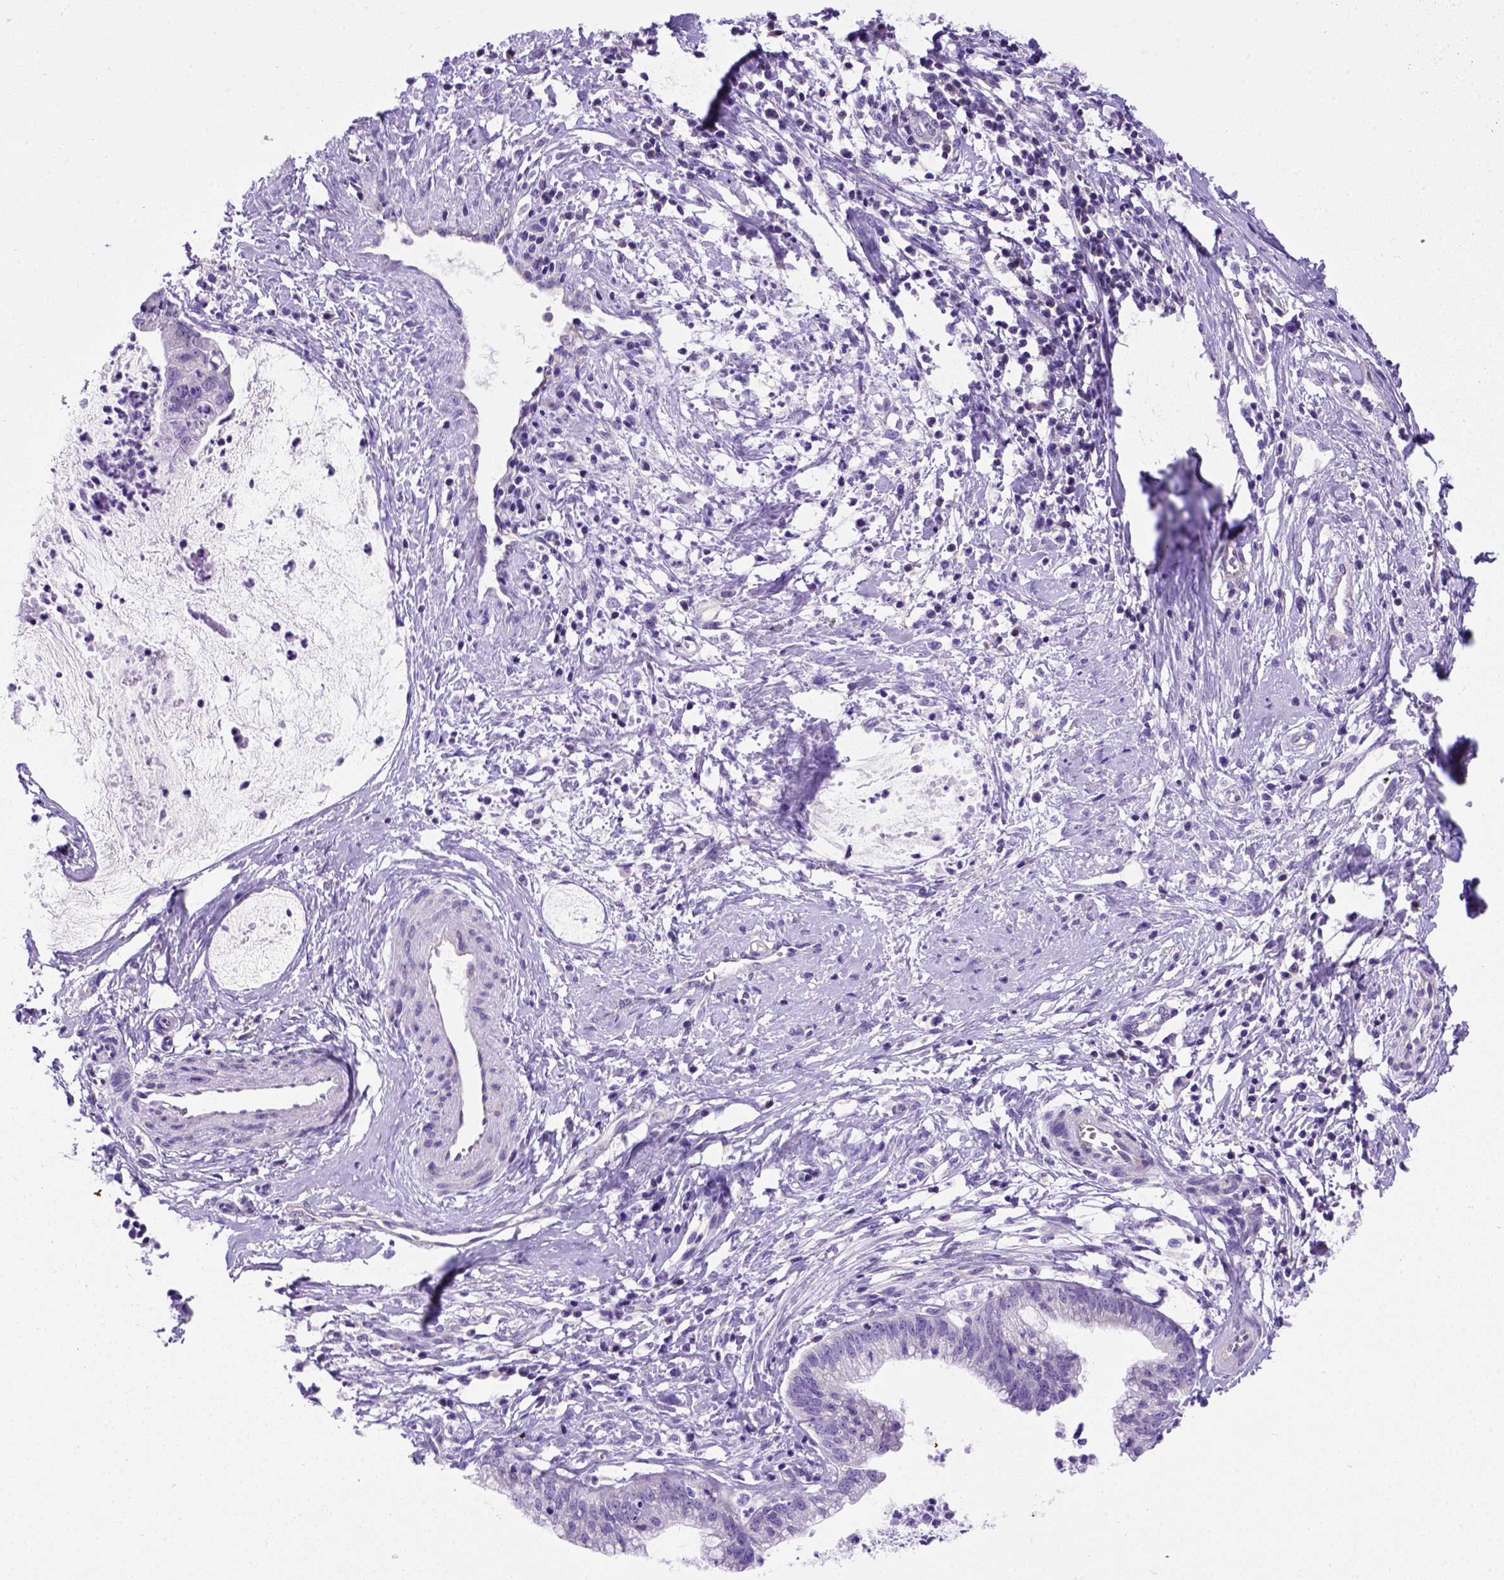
{"staining": {"intensity": "negative", "quantity": "none", "location": "none"}, "tissue": "cervical cancer", "cell_type": "Tumor cells", "image_type": "cancer", "snomed": [{"axis": "morphology", "description": "Normal tissue, NOS"}, {"axis": "morphology", "description": "Adenocarcinoma, NOS"}, {"axis": "topography", "description": "Cervix"}], "caption": "A high-resolution micrograph shows IHC staining of cervical adenocarcinoma, which displays no significant positivity in tumor cells.", "gene": "FOXI1", "patient": {"sex": "female", "age": 38}}